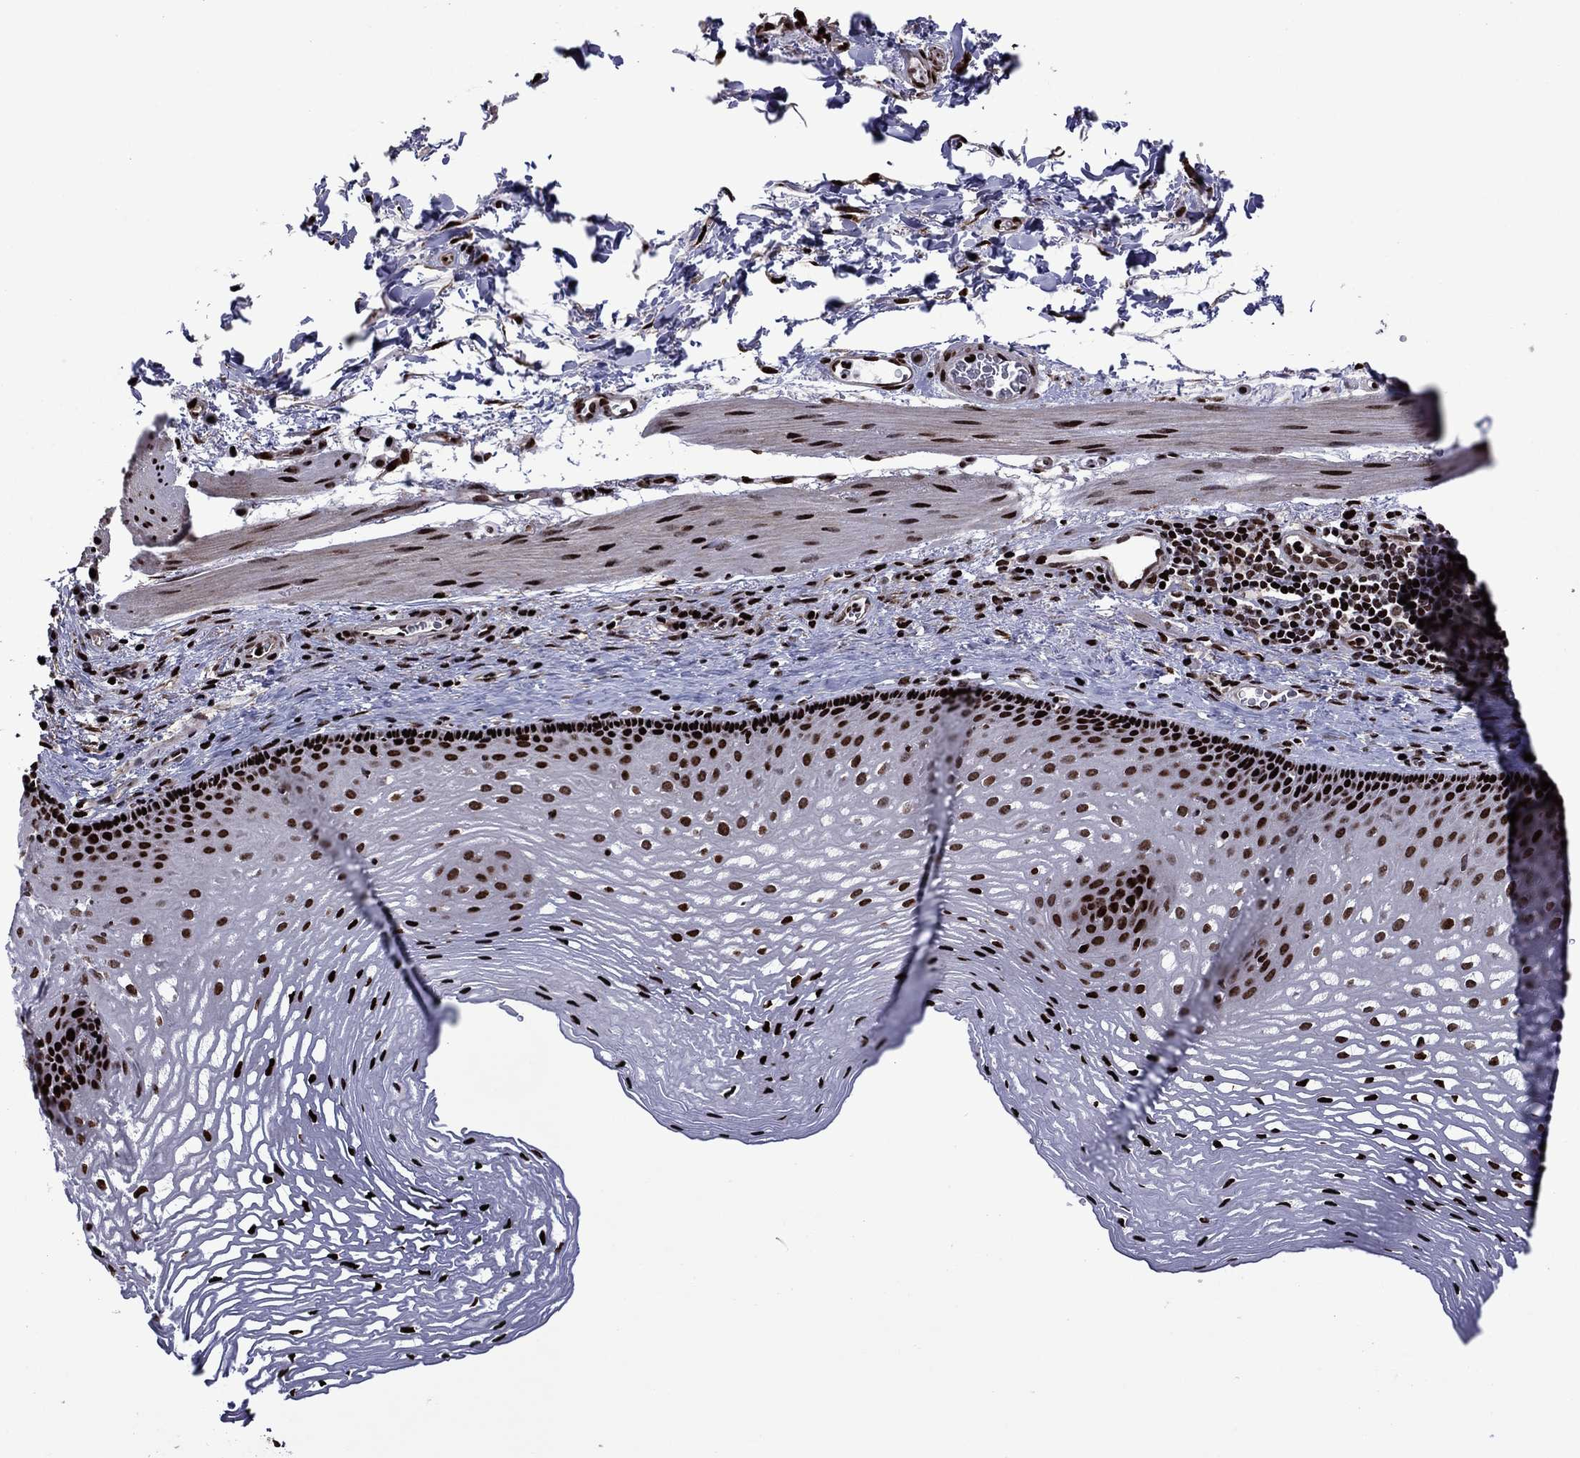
{"staining": {"intensity": "strong", "quantity": ">75%", "location": "nuclear"}, "tissue": "esophagus", "cell_type": "Squamous epithelial cells", "image_type": "normal", "snomed": [{"axis": "morphology", "description": "Normal tissue, NOS"}, {"axis": "topography", "description": "Esophagus"}], "caption": "A photomicrograph of human esophagus stained for a protein demonstrates strong nuclear brown staining in squamous epithelial cells. (DAB IHC with brightfield microscopy, high magnification).", "gene": "LIMK1", "patient": {"sex": "male", "age": 76}}